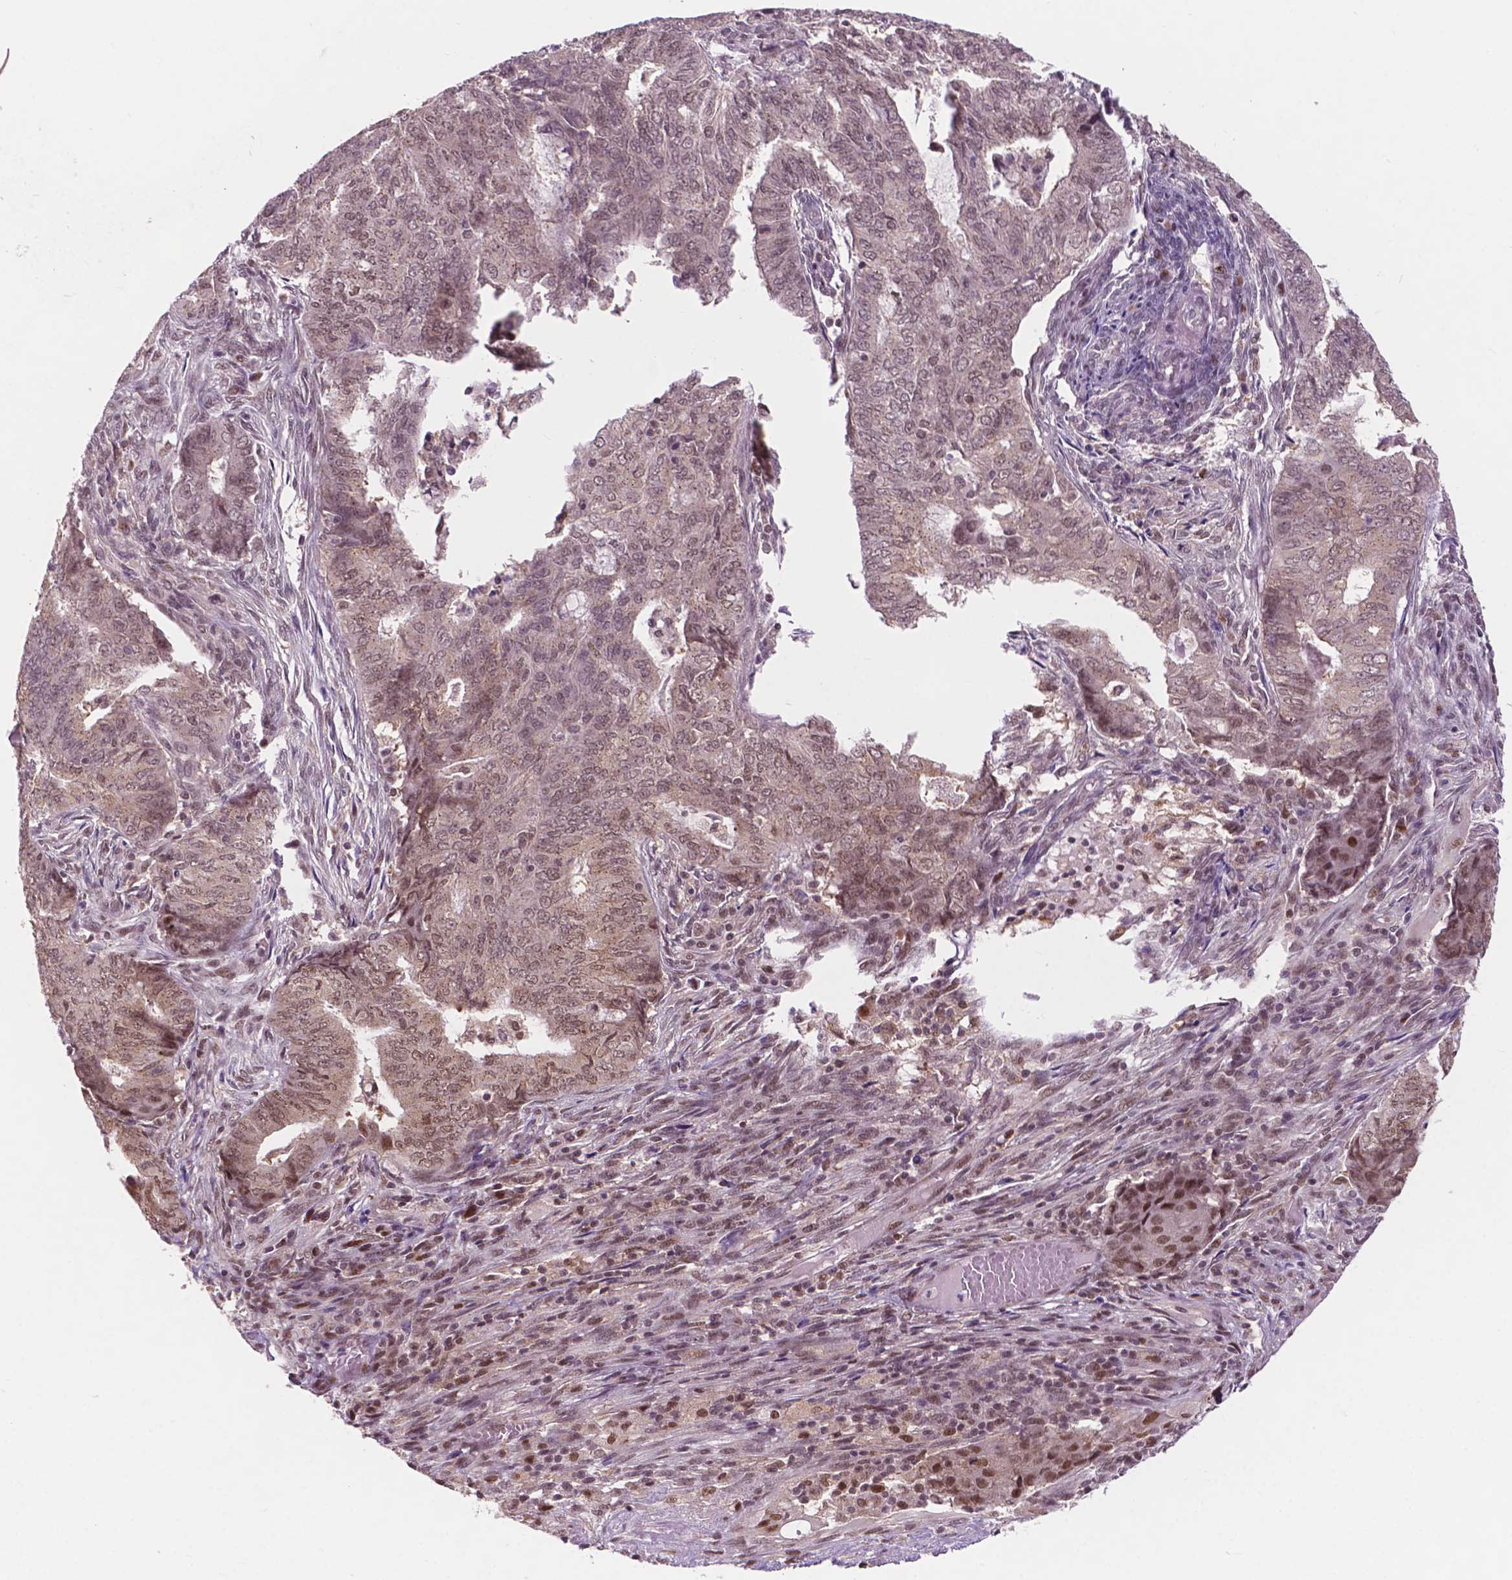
{"staining": {"intensity": "moderate", "quantity": "25%-75%", "location": "nuclear"}, "tissue": "endometrial cancer", "cell_type": "Tumor cells", "image_type": "cancer", "snomed": [{"axis": "morphology", "description": "Adenocarcinoma, NOS"}, {"axis": "topography", "description": "Endometrium"}], "caption": "Human adenocarcinoma (endometrial) stained with a brown dye shows moderate nuclear positive staining in approximately 25%-75% of tumor cells.", "gene": "PER2", "patient": {"sex": "female", "age": 62}}